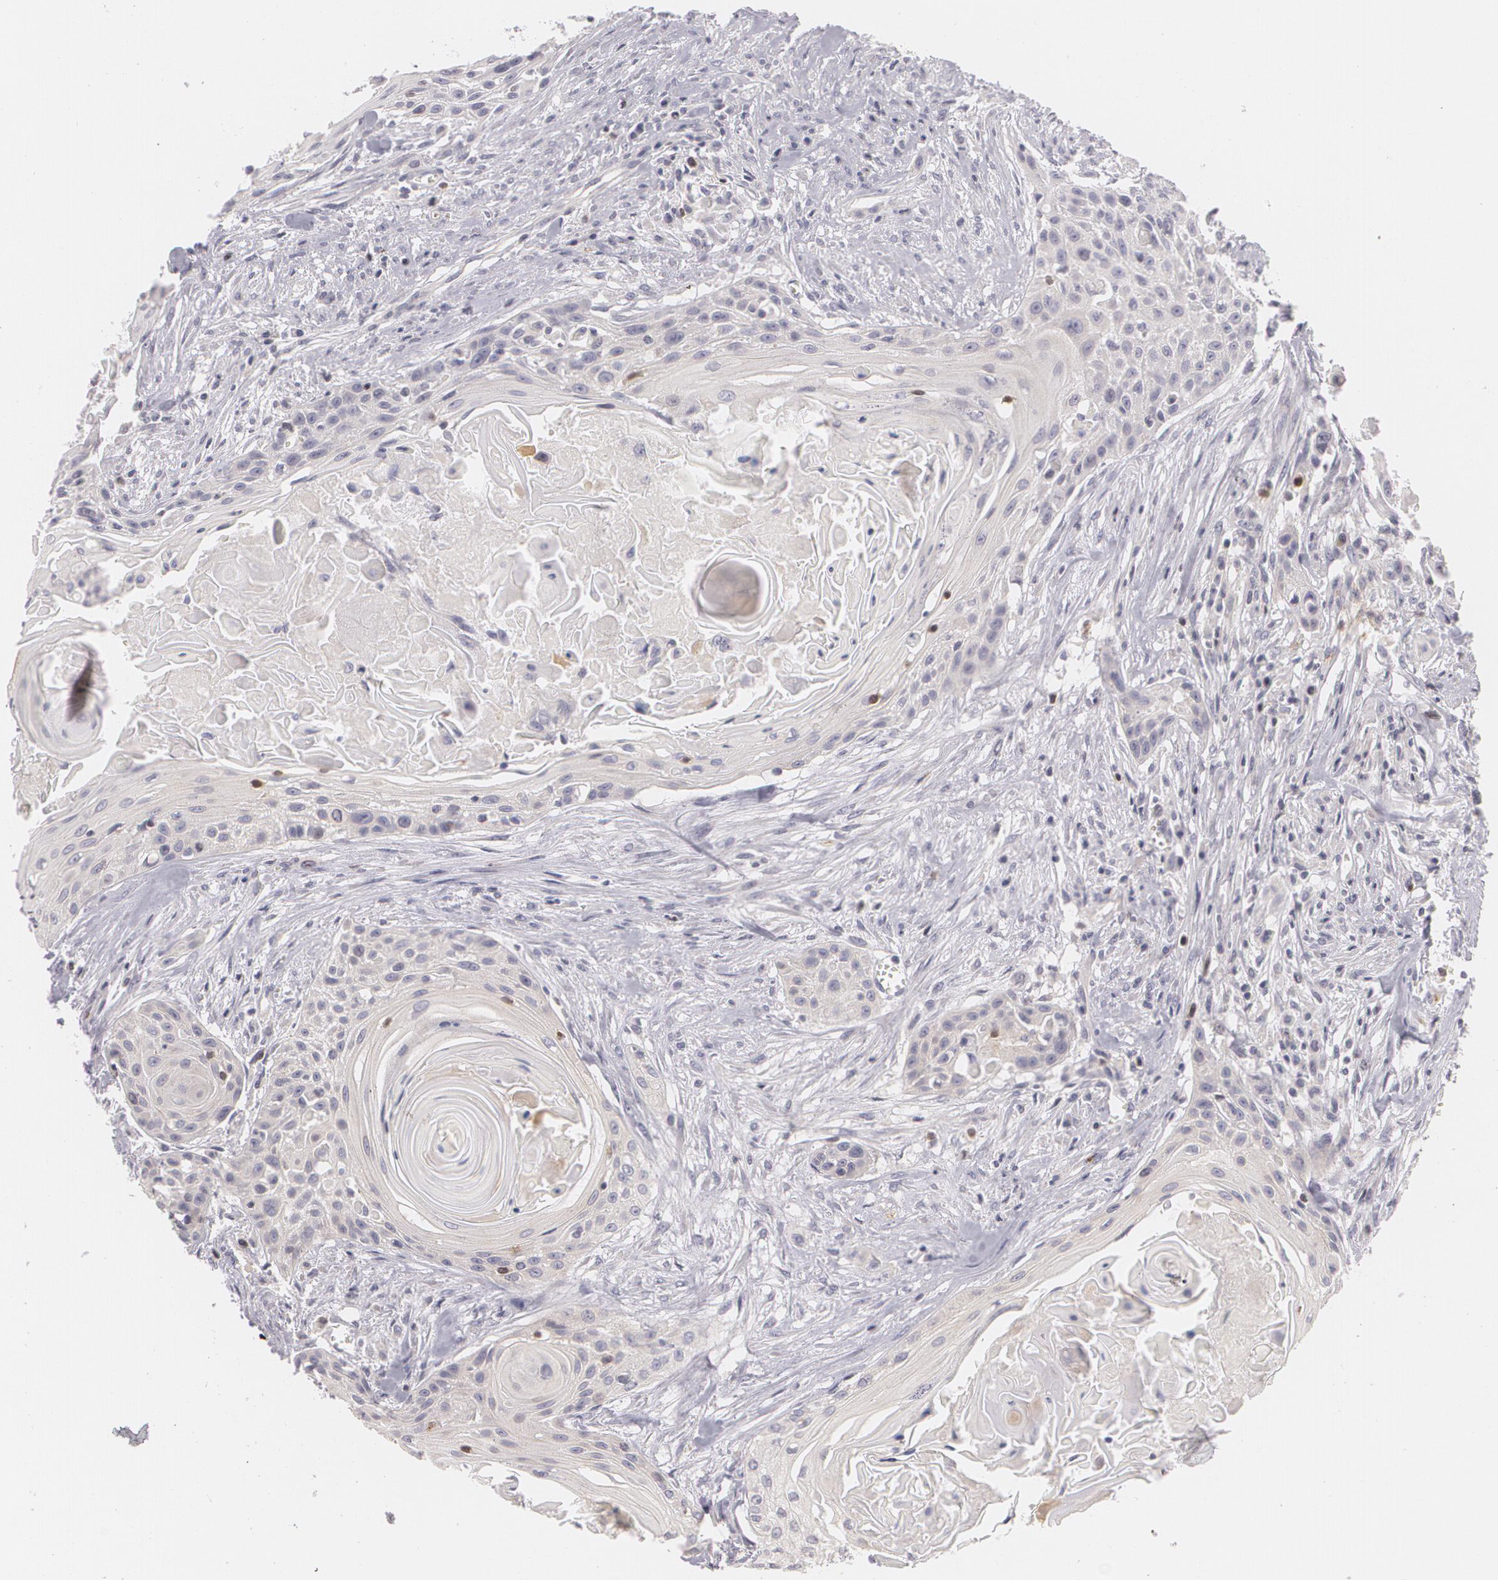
{"staining": {"intensity": "negative", "quantity": "none", "location": "none"}, "tissue": "head and neck cancer", "cell_type": "Tumor cells", "image_type": "cancer", "snomed": [{"axis": "morphology", "description": "Squamous cell carcinoma, NOS"}, {"axis": "morphology", "description": "Squamous cell carcinoma, metastatic, NOS"}, {"axis": "topography", "description": "Lymph node"}, {"axis": "topography", "description": "Salivary gland"}, {"axis": "topography", "description": "Head-Neck"}], "caption": "The image exhibits no significant staining in tumor cells of head and neck cancer (squamous cell carcinoma).", "gene": "ZBTB16", "patient": {"sex": "female", "age": 74}}